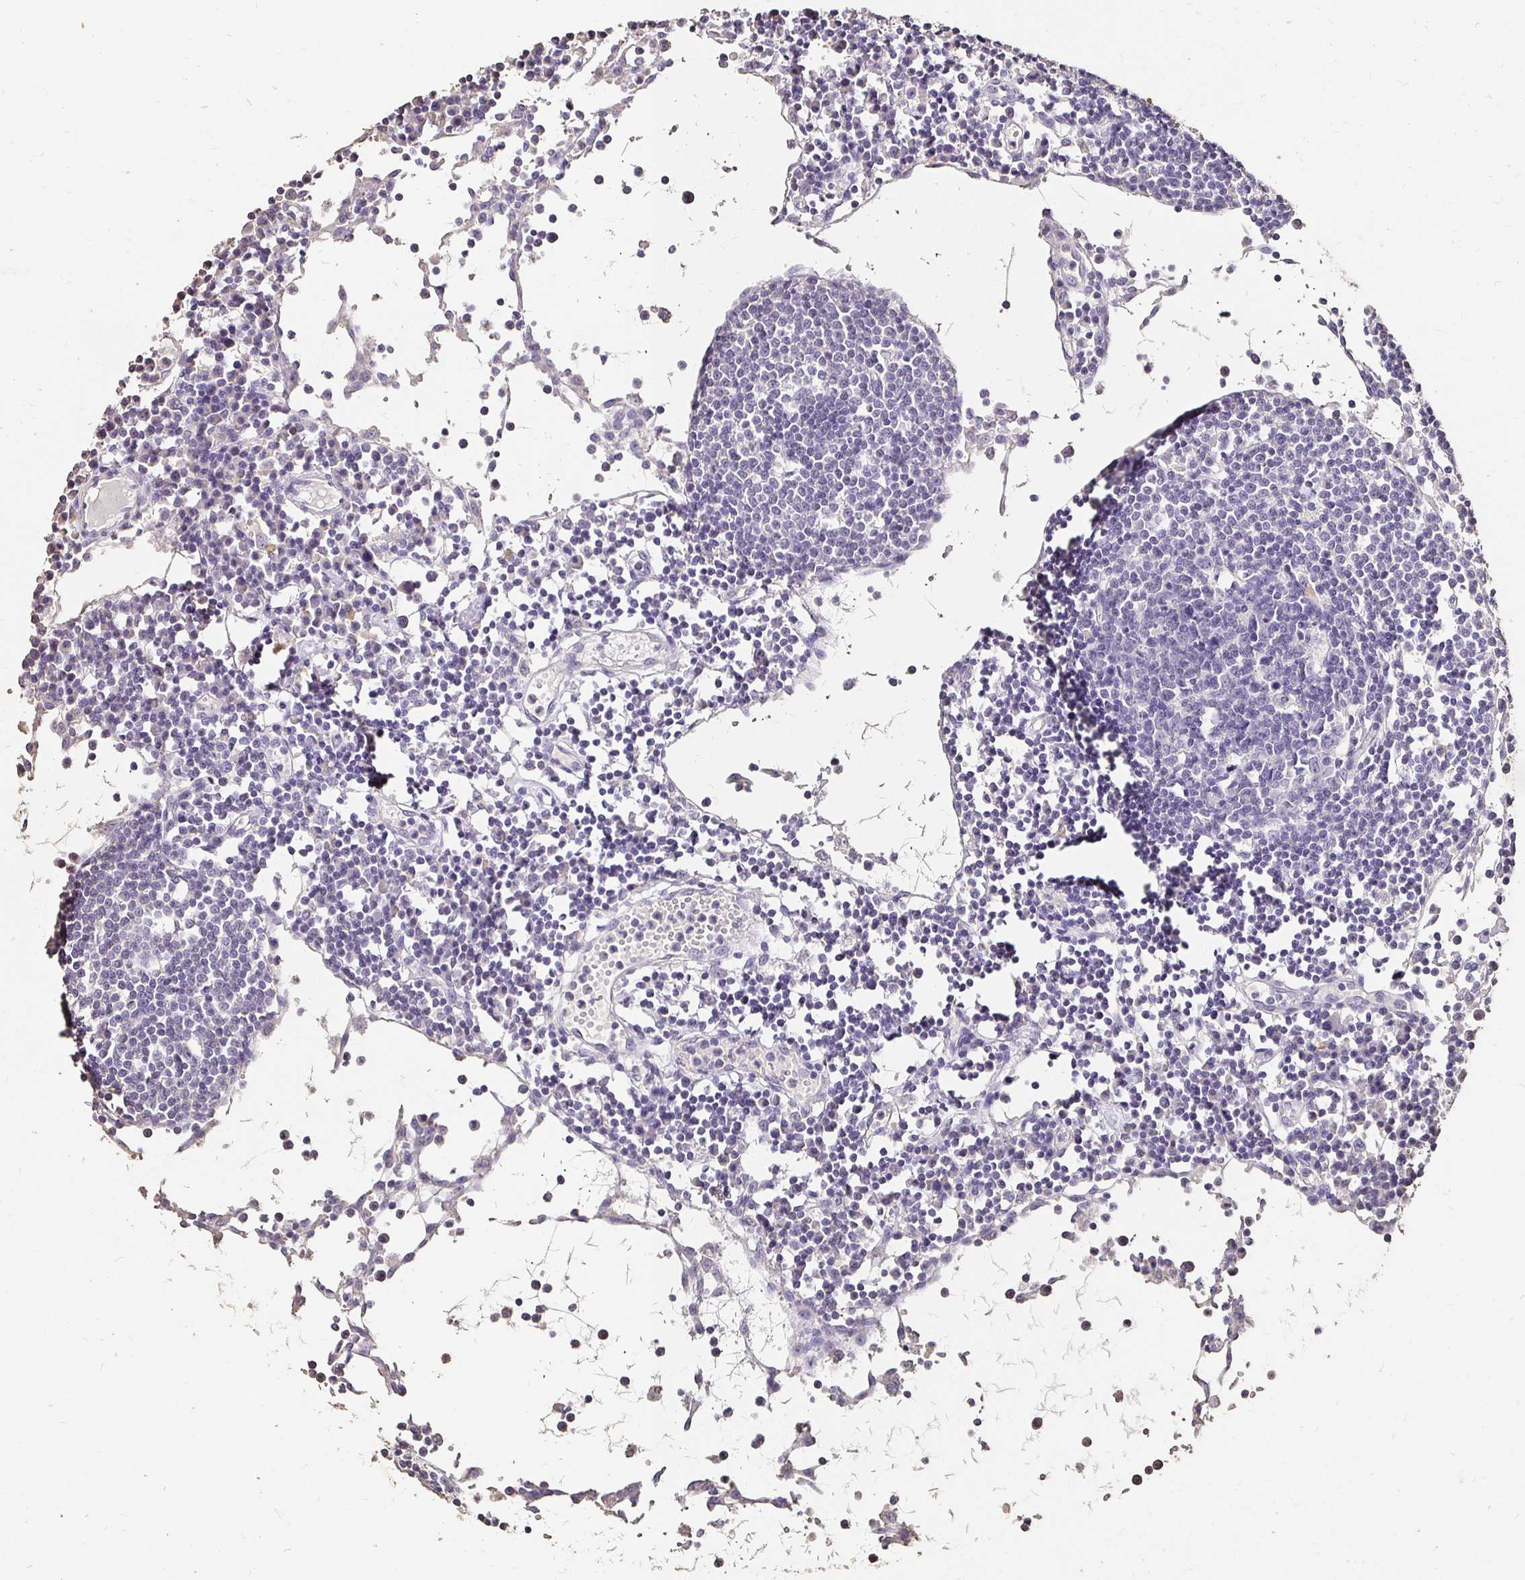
{"staining": {"intensity": "negative", "quantity": "none", "location": "none"}, "tissue": "lymph node", "cell_type": "Germinal center cells", "image_type": "normal", "snomed": [{"axis": "morphology", "description": "Normal tissue, NOS"}, {"axis": "topography", "description": "Lymph node"}], "caption": "Immunohistochemistry (IHC) micrograph of unremarkable lymph node stained for a protein (brown), which reveals no staining in germinal center cells.", "gene": "UGT1A6", "patient": {"sex": "female", "age": 78}}